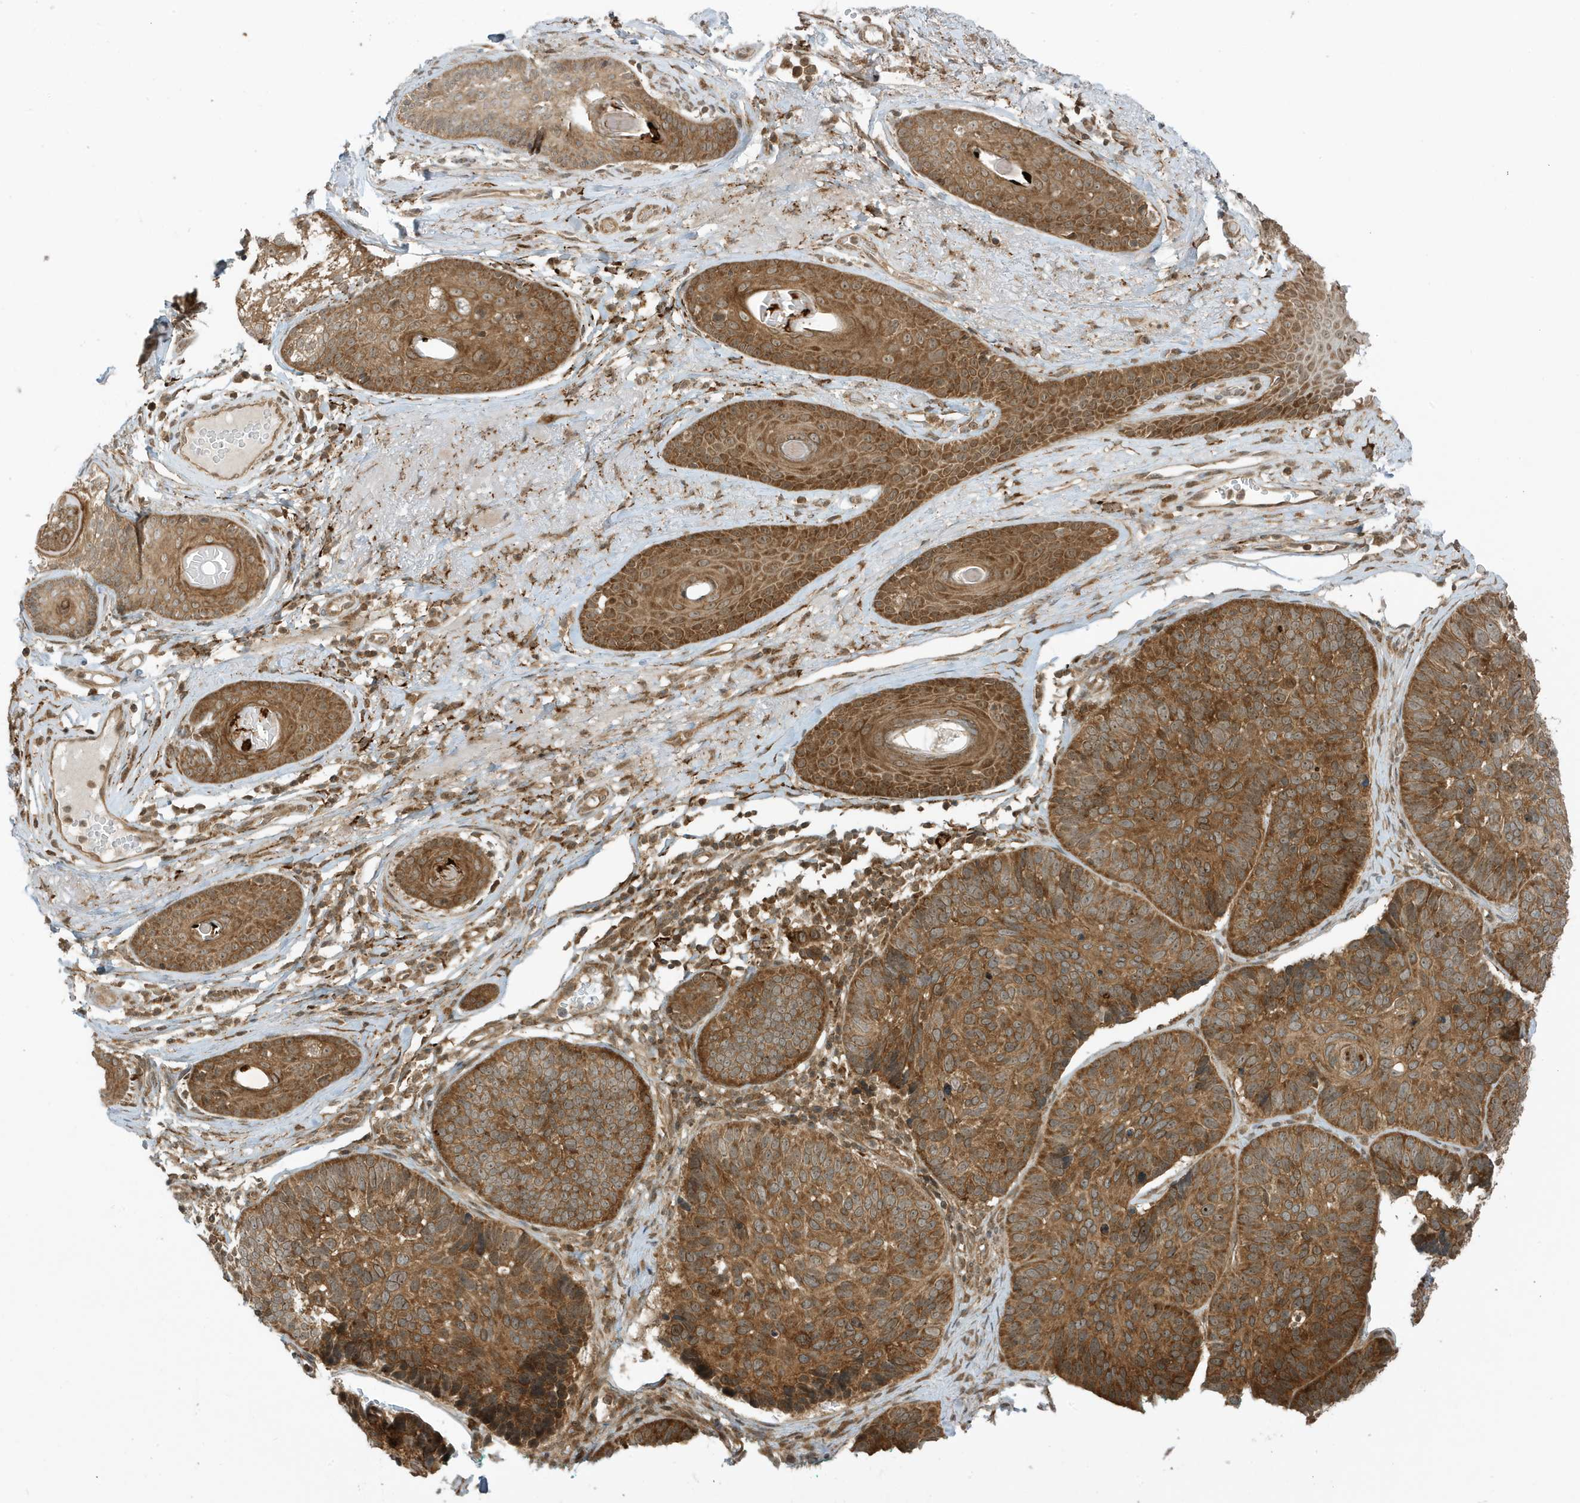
{"staining": {"intensity": "strong", "quantity": ">75%", "location": "cytoplasmic/membranous"}, "tissue": "skin cancer", "cell_type": "Tumor cells", "image_type": "cancer", "snomed": [{"axis": "morphology", "description": "Basal cell carcinoma"}, {"axis": "topography", "description": "Skin"}], "caption": "IHC photomicrograph of neoplastic tissue: basal cell carcinoma (skin) stained using immunohistochemistry (IHC) displays high levels of strong protein expression localized specifically in the cytoplasmic/membranous of tumor cells, appearing as a cytoplasmic/membranous brown color.", "gene": "DHX36", "patient": {"sex": "male", "age": 62}}